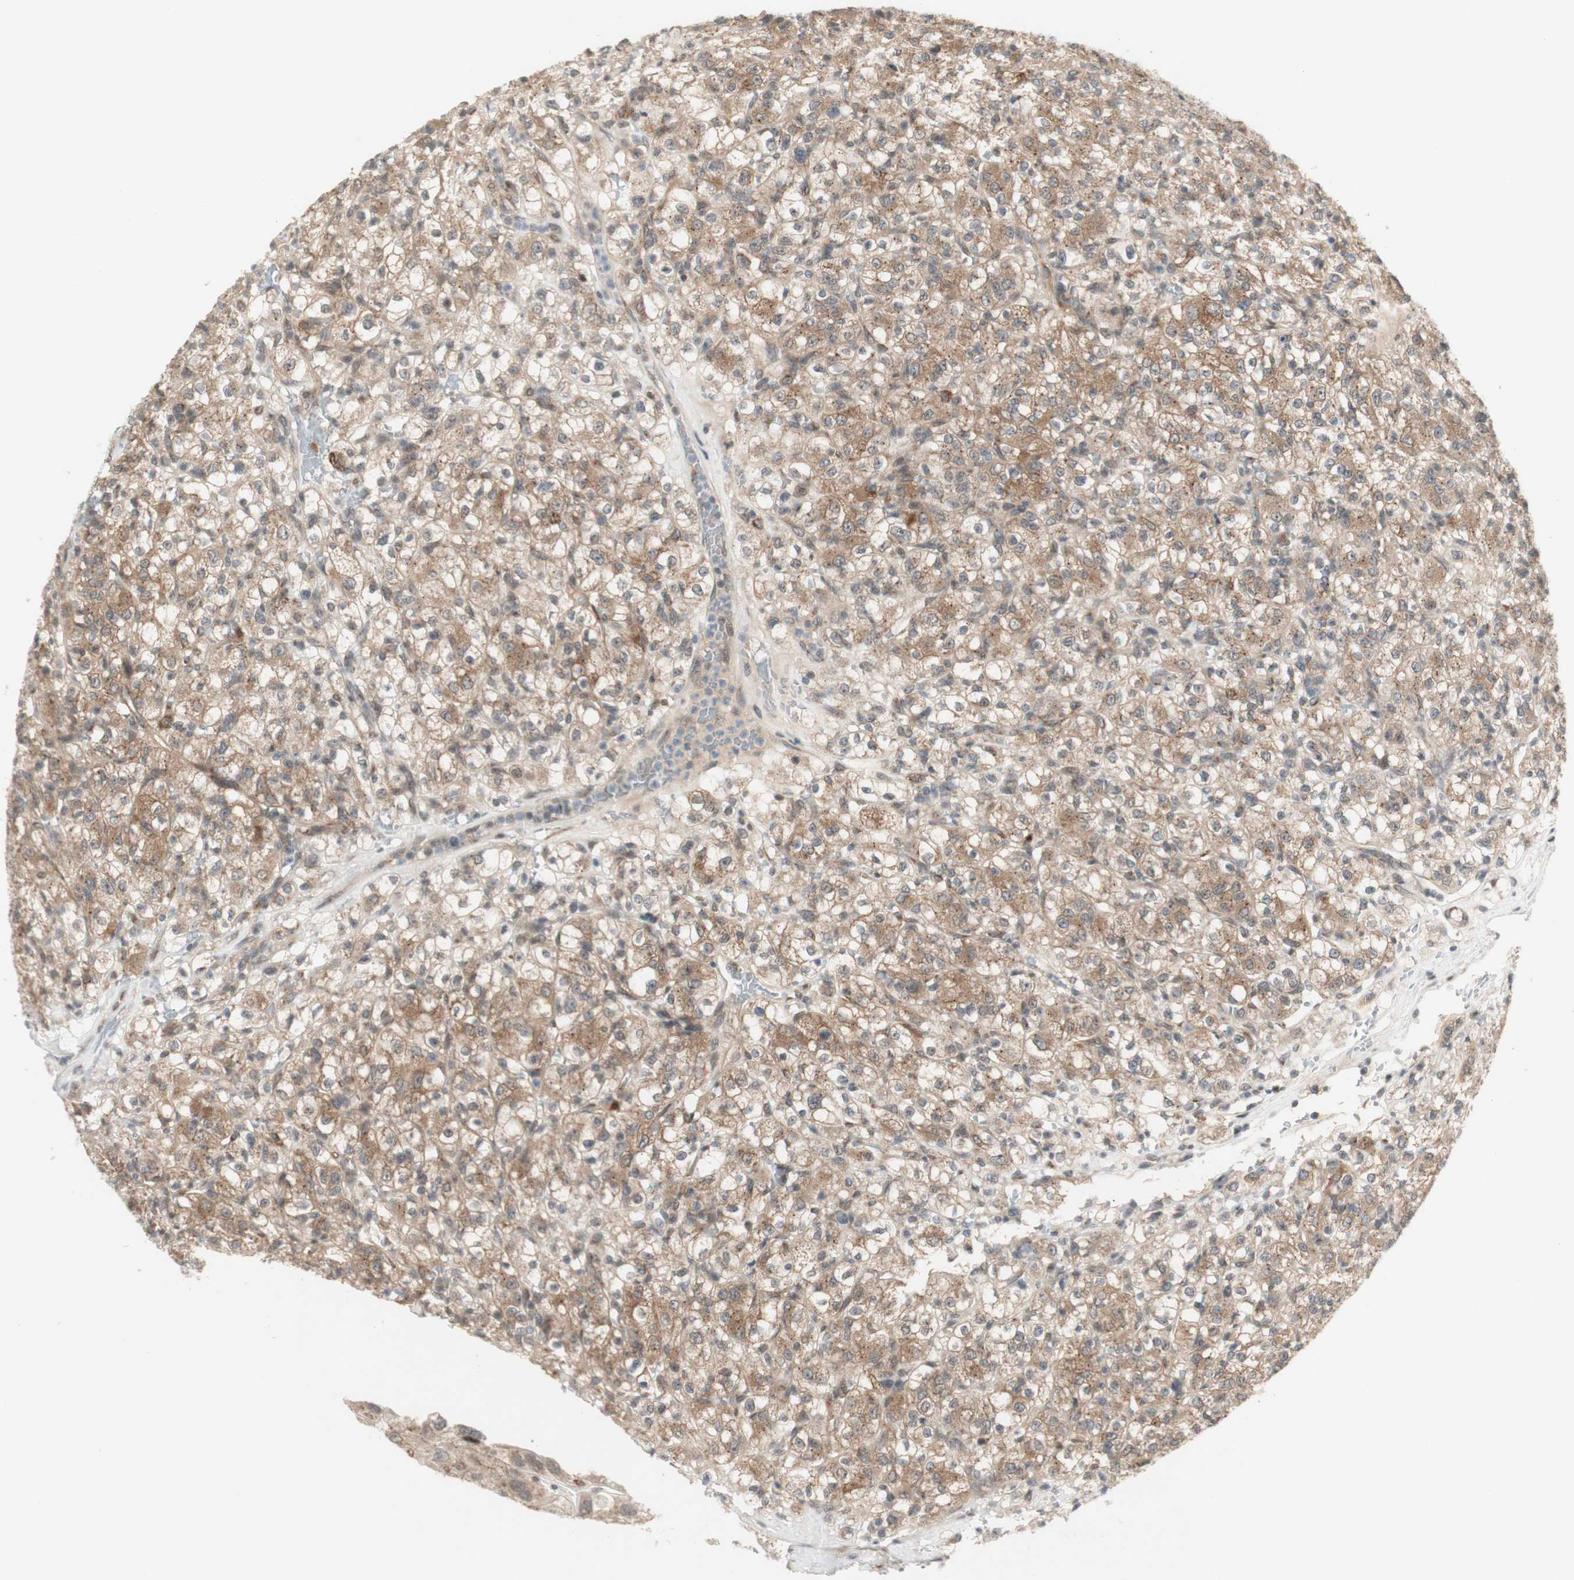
{"staining": {"intensity": "moderate", "quantity": ">75%", "location": "cytoplasmic/membranous"}, "tissue": "renal cancer", "cell_type": "Tumor cells", "image_type": "cancer", "snomed": [{"axis": "morphology", "description": "Normal tissue, NOS"}, {"axis": "morphology", "description": "Adenocarcinoma, NOS"}, {"axis": "topography", "description": "Kidney"}], "caption": "High-magnification brightfield microscopy of renal adenocarcinoma stained with DAB (brown) and counterstained with hematoxylin (blue). tumor cells exhibit moderate cytoplasmic/membranous staining is appreciated in about>75% of cells.", "gene": "CYLD", "patient": {"sex": "female", "age": 72}}